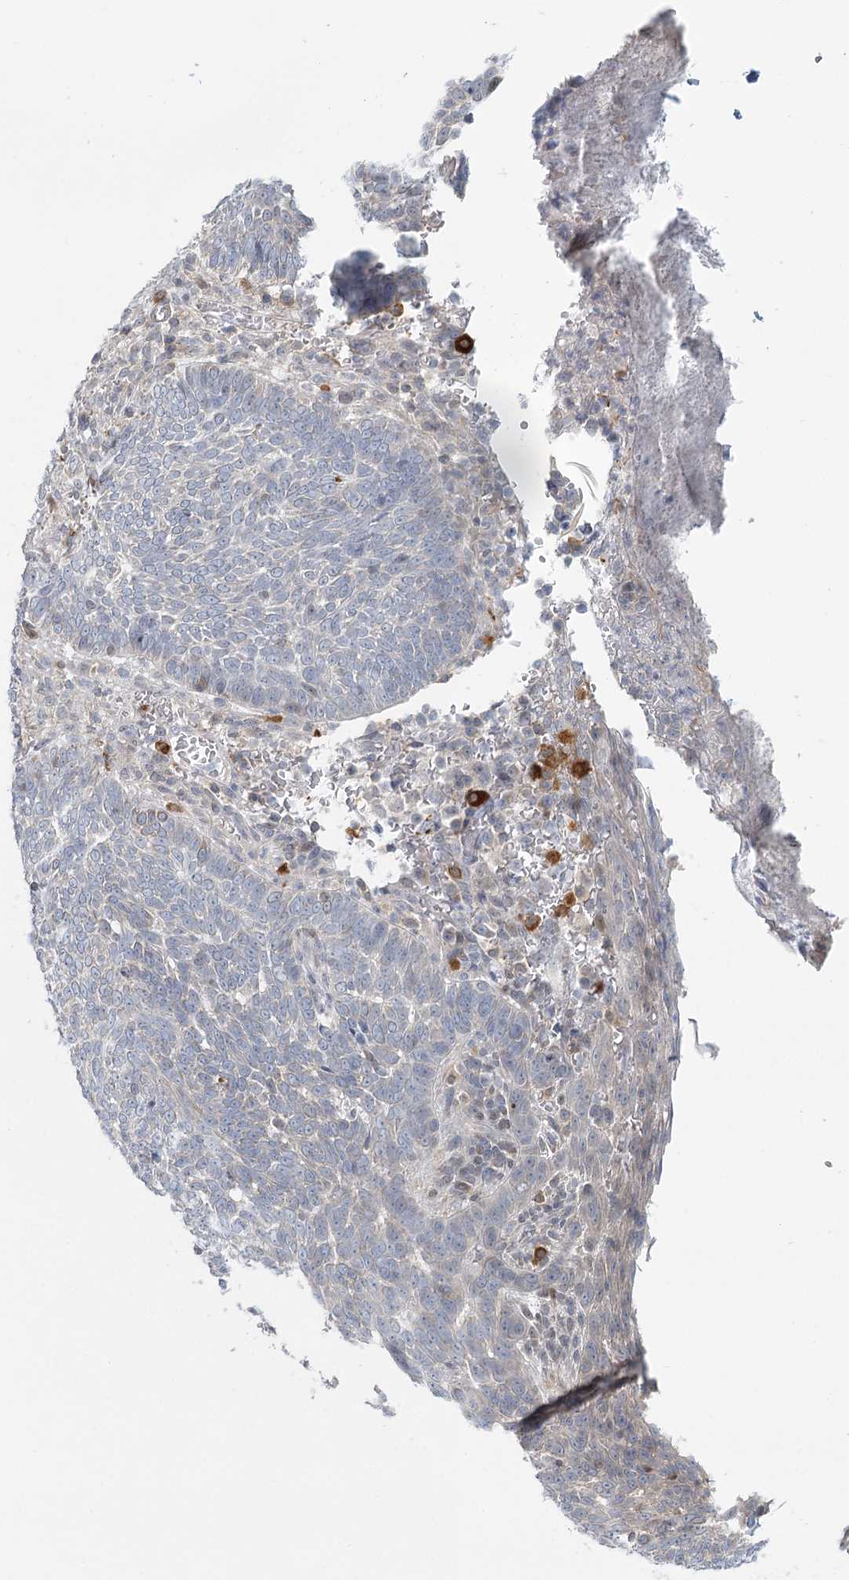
{"staining": {"intensity": "negative", "quantity": "none", "location": "none"}, "tissue": "skin cancer", "cell_type": "Tumor cells", "image_type": "cancer", "snomed": [{"axis": "morphology", "description": "Normal tissue, NOS"}, {"axis": "morphology", "description": "Basal cell carcinoma"}, {"axis": "topography", "description": "Skin"}], "caption": "This is an IHC image of human basal cell carcinoma (skin). There is no expression in tumor cells.", "gene": "USP11", "patient": {"sex": "male", "age": 64}}